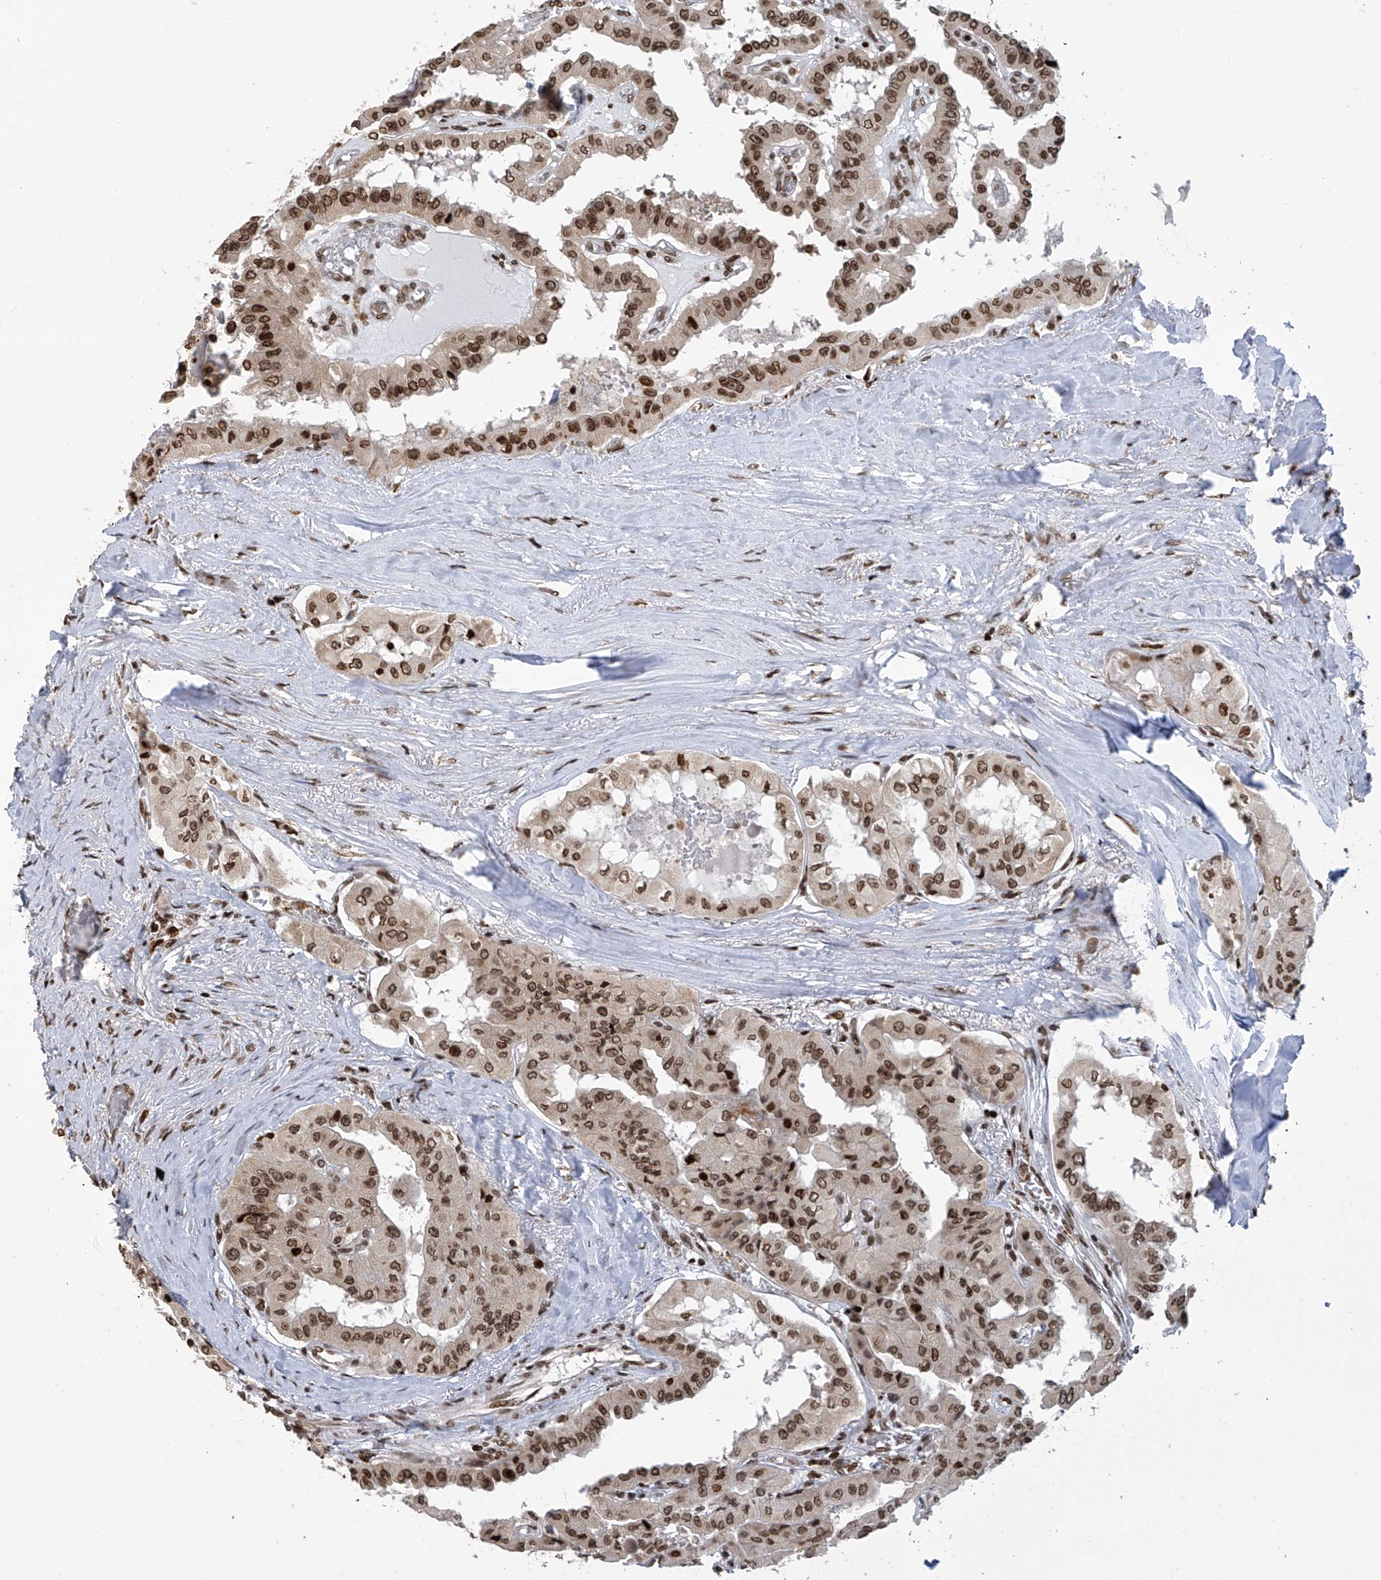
{"staining": {"intensity": "strong", "quantity": ">75%", "location": "nuclear"}, "tissue": "thyroid cancer", "cell_type": "Tumor cells", "image_type": "cancer", "snomed": [{"axis": "morphology", "description": "Papillary adenocarcinoma, NOS"}, {"axis": "topography", "description": "Thyroid gland"}], "caption": "Brown immunohistochemical staining in human thyroid papillary adenocarcinoma reveals strong nuclear positivity in approximately >75% of tumor cells.", "gene": "PAK1IP1", "patient": {"sex": "female", "age": 59}}